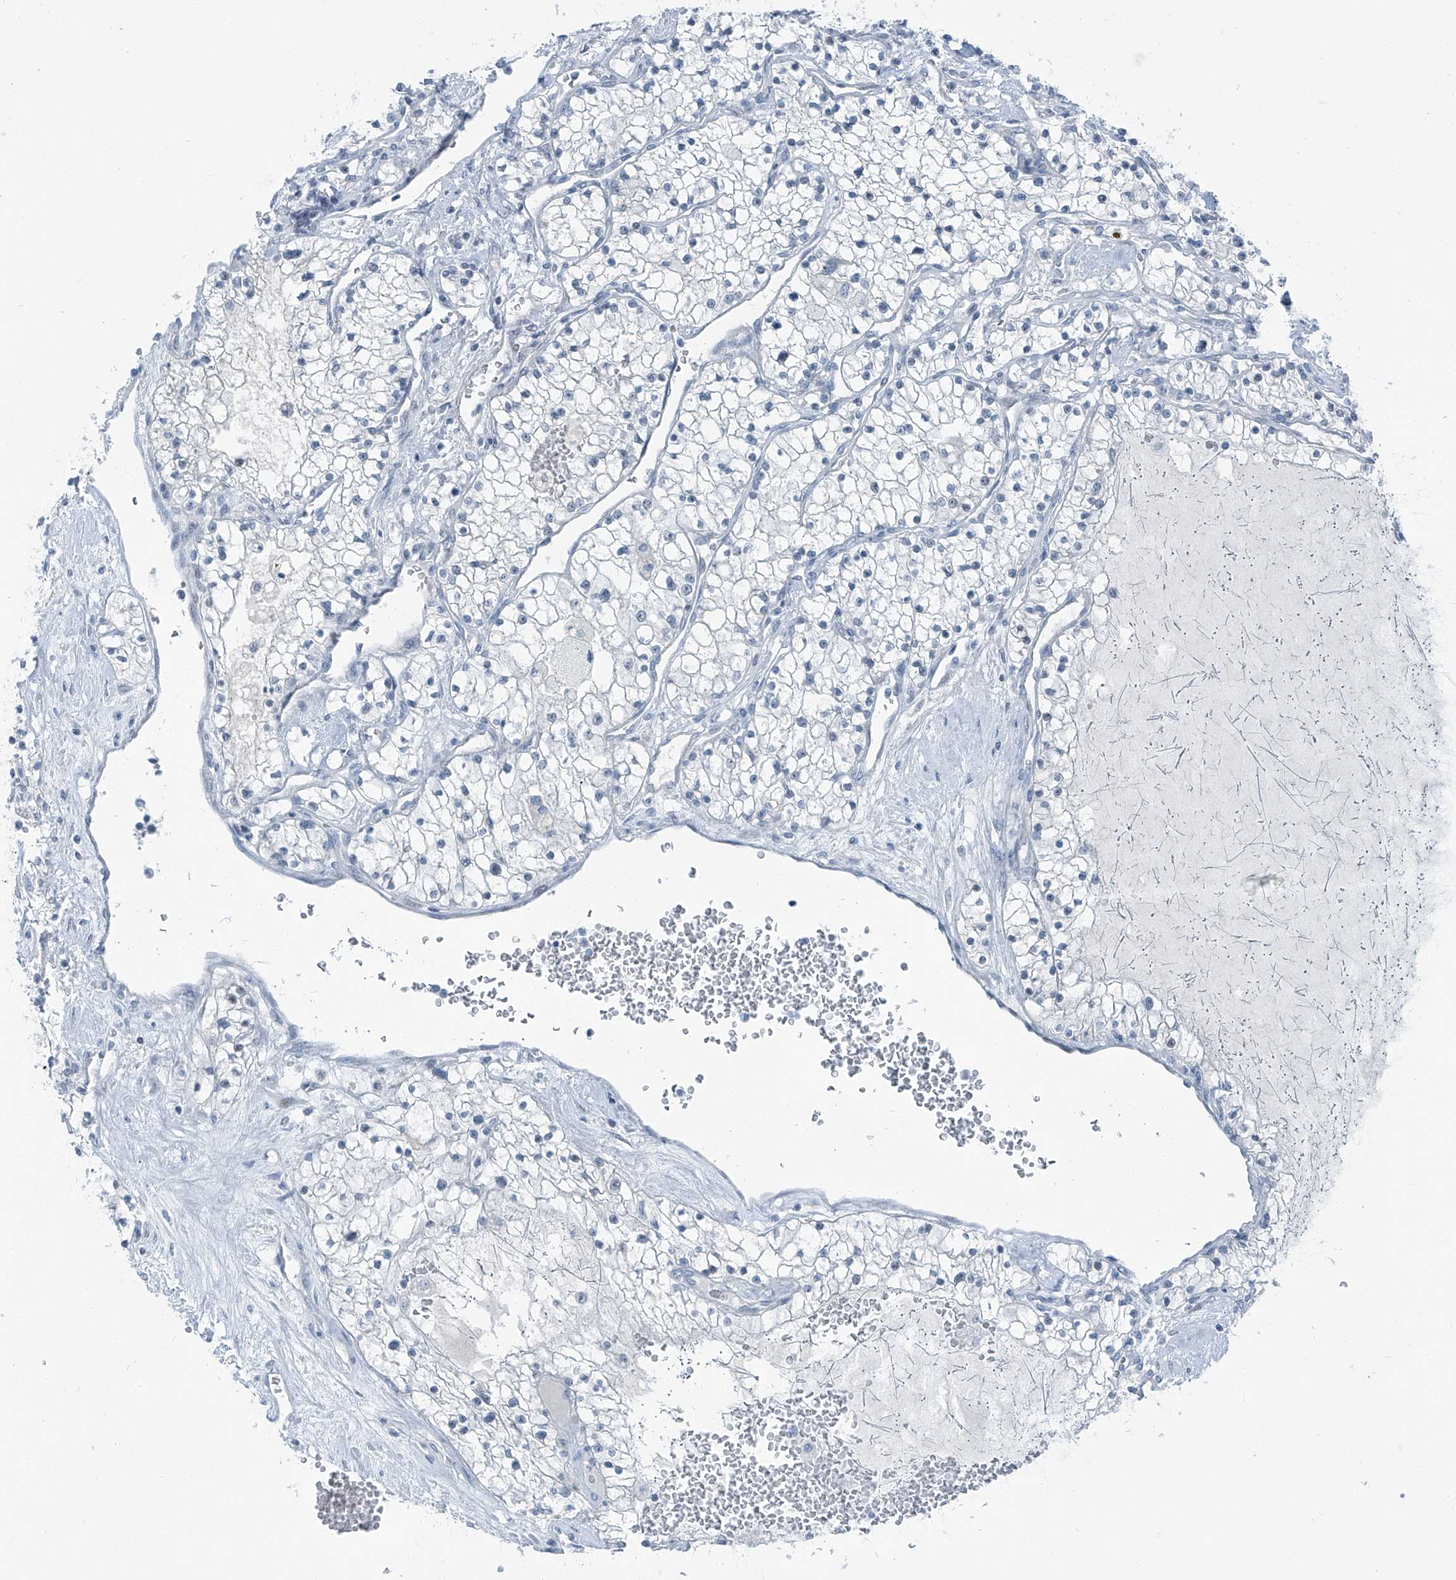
{"staining": {"intensity": "negative", "quantity": "none", "location": "none"}, "tissue": "renal cancer", "cell_type": "Tumor cells", "image_type": "cancer", "snomed": [{"axis": "morphology", "description": "Normal tissue, NOS"}, {"axis": "morphology", "description": "Adenocarcinoma, NOS"}, {"axis": "topography", "description": "Kidney"}], "caption": "This micrograph is of renal adenocarcinoma stained with immunohistochemistry (IHC) to label a protein in brown with the nuclei are counter-stained blue. There is no positivity in tumor cells.", "gene": "RGN", "patient": {"sex": "male", "age": 68}}